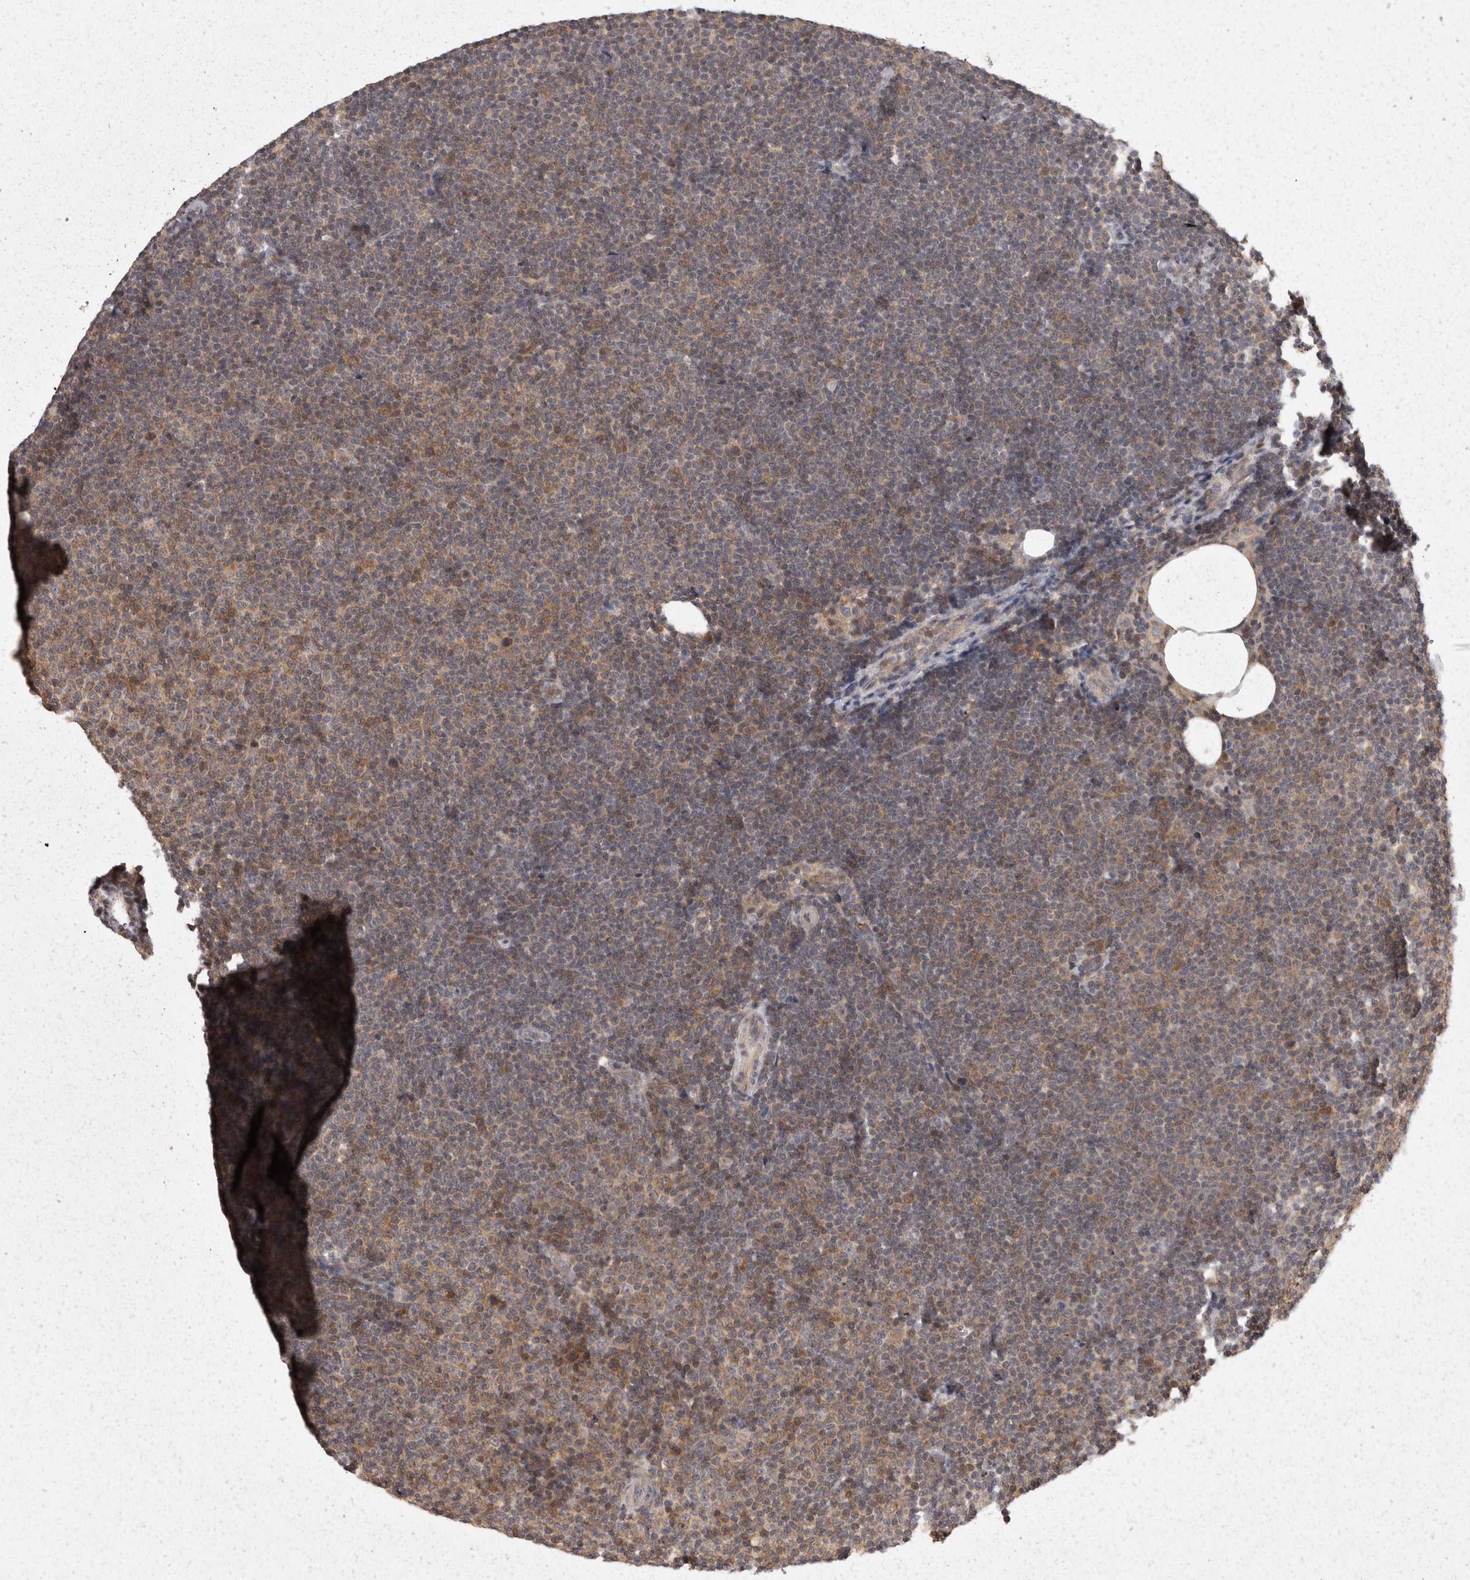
{"staining": {"intensity": "moderate", "quantity": "25%-75%", "location": "cytoplasmic/membranous"}, "tissue": "lymphoma", "cell_type": "Tumor cells", "image_type": "cancer", "snomed": [{"axis": "morphology", "description": "Malignant lymphoma, non-Hodgkin's type, Low grade"}, {"axis": "topography", "description": "Lymph node"}], "caption": "A brown stain highlights moderate cytoplasmic/membranous positivity of a protein in human lymphoma tumor cells. Nuclei are stained in blue.", "gene": "ACAT2", "patient": {"sex": "female", "age": 53}}